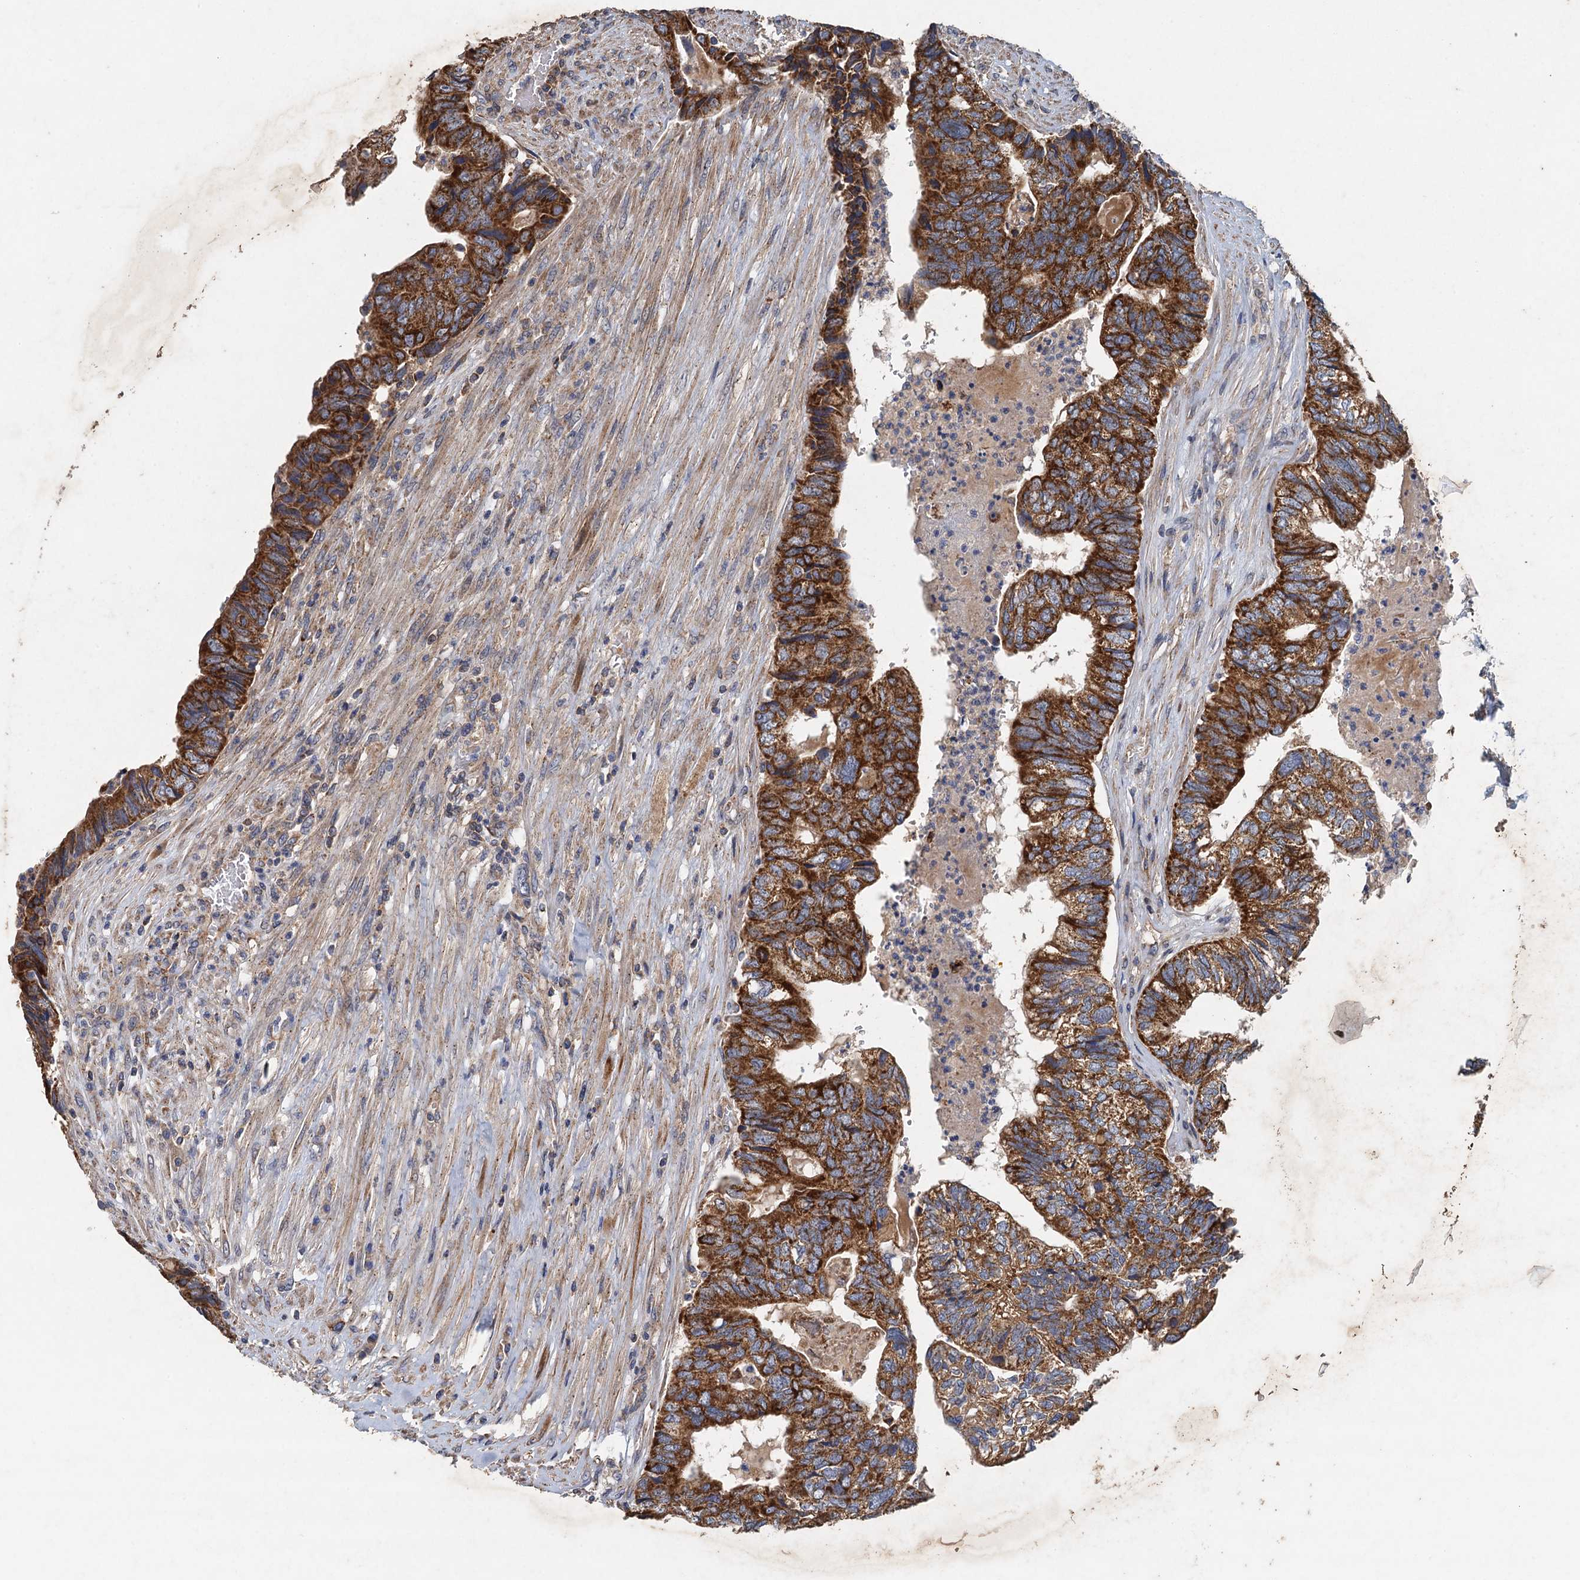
{"staining": {"intensity": "strong", "quantity": ">75%", "location": "cytoplasmic/membranous"}, "tissue": "colorectal cancer", "cell_type": "Tumor cells", "image_type": "cancer", "snomed": [{"axis": "morphology", "description": "Adenocarcinoma, NOS"}, {"axis": "topography", "description": "Colon"}], "caption": "Protein expression analysis of colorectal adenocarcinoma demonstrates strong cytoplasmic/membranous staining in approximately >75% of tumor cells.", "gene": "BCS1L", "patient": {"sex": "female", "age": 67}}